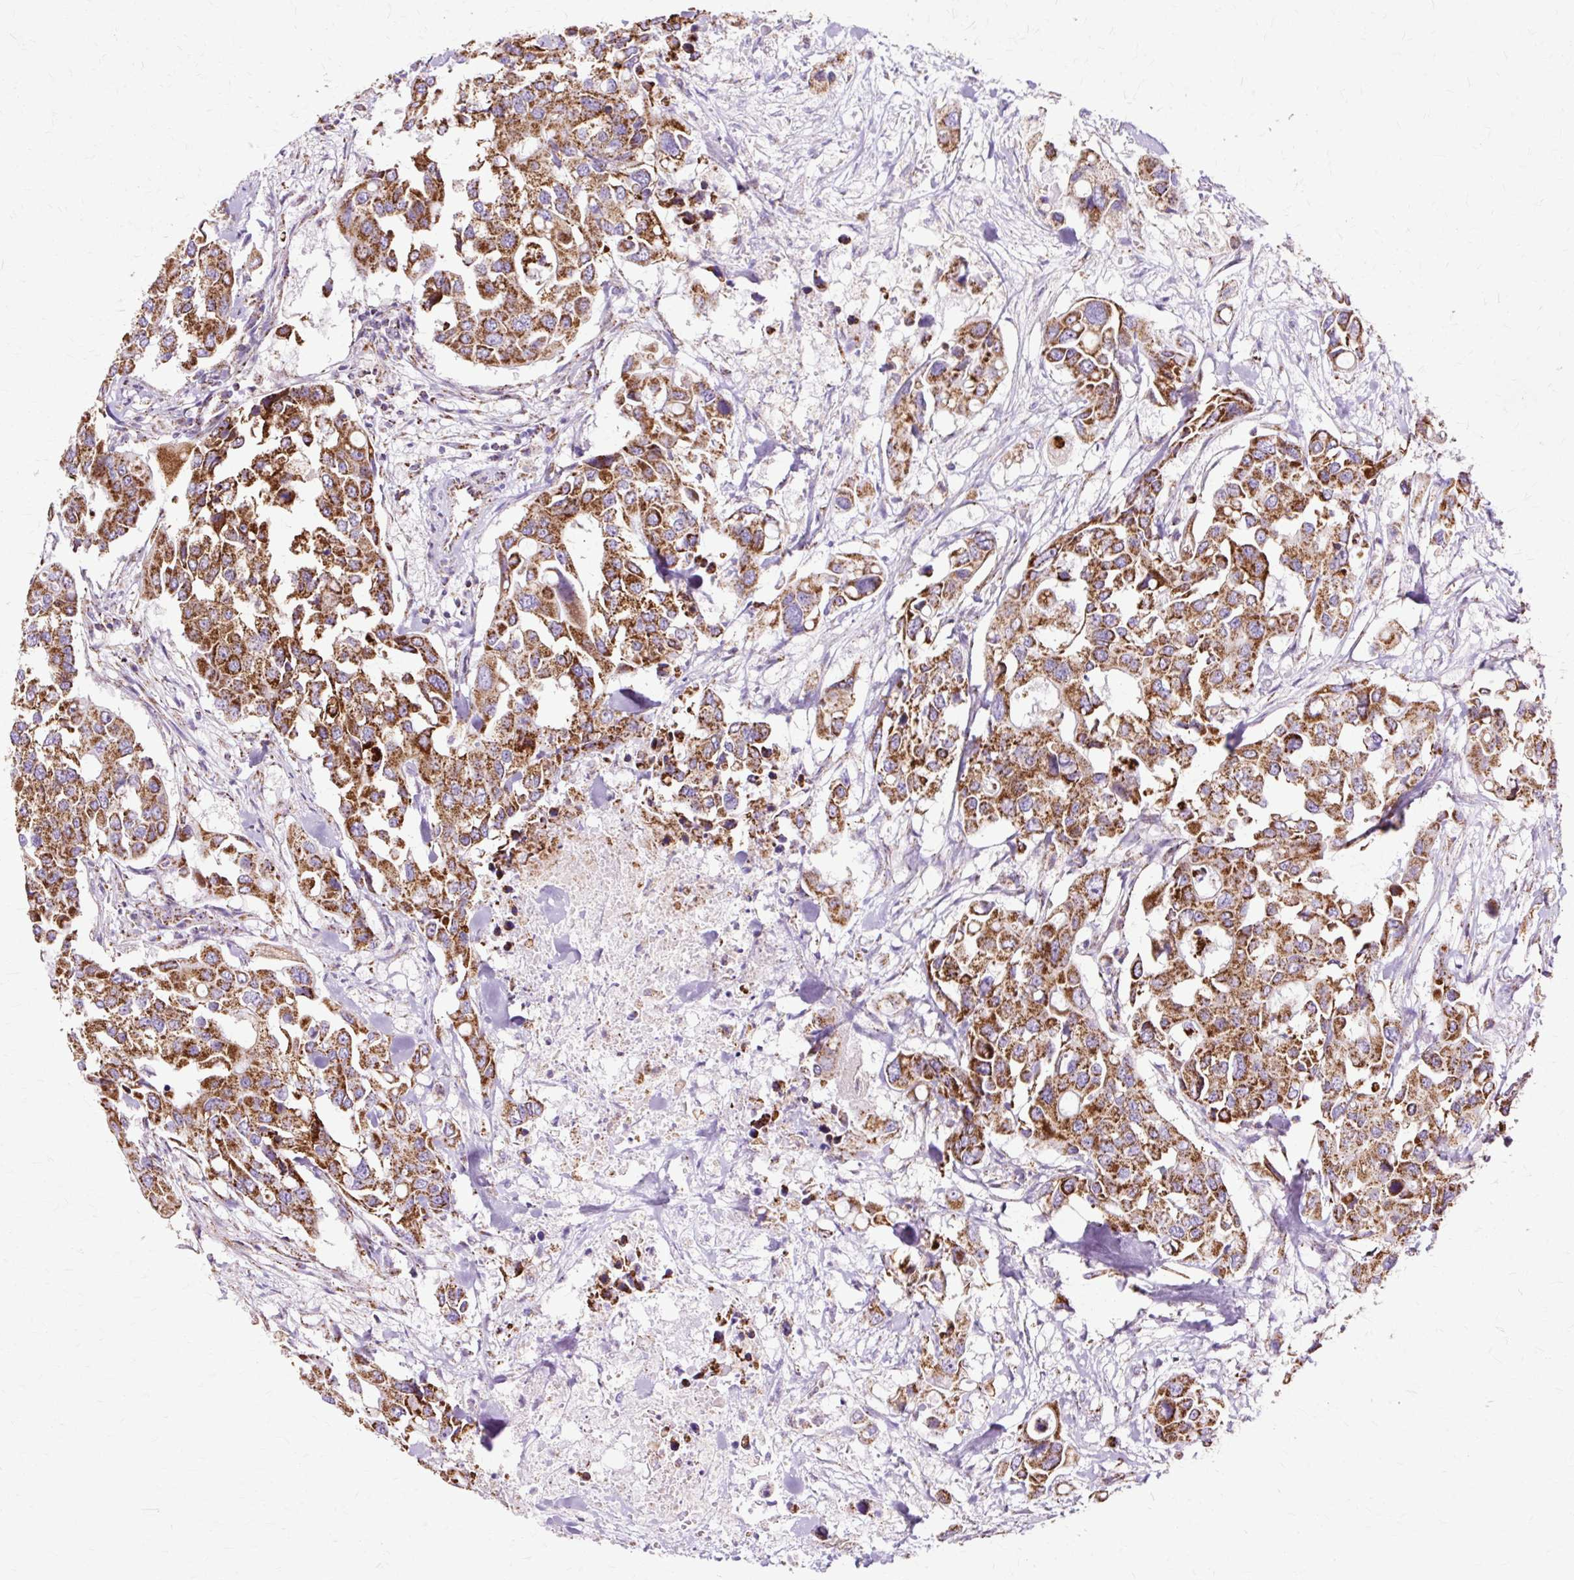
{"staining": {"intensity": "strong", "quantity": ">75%", "location": "cytoplasmic/membranous"}, "tissue": "colorectal cancer", "cell_type": "Tumor cells", "image_type": "cancer", "snomed": [{"axis": "morphology", "description": "Adenocarcinoma, NOS"}, {"axis": "topography", "description": "Colon"}], "caption": "A high amount of strong cytoplasmic/membranous expression is appreciated in approximately >75% of tumor cells in adenocarcinoma (colorectal) tissue.", "gene": "DLAT", "patient": {"sex": "male", "age": 77}}